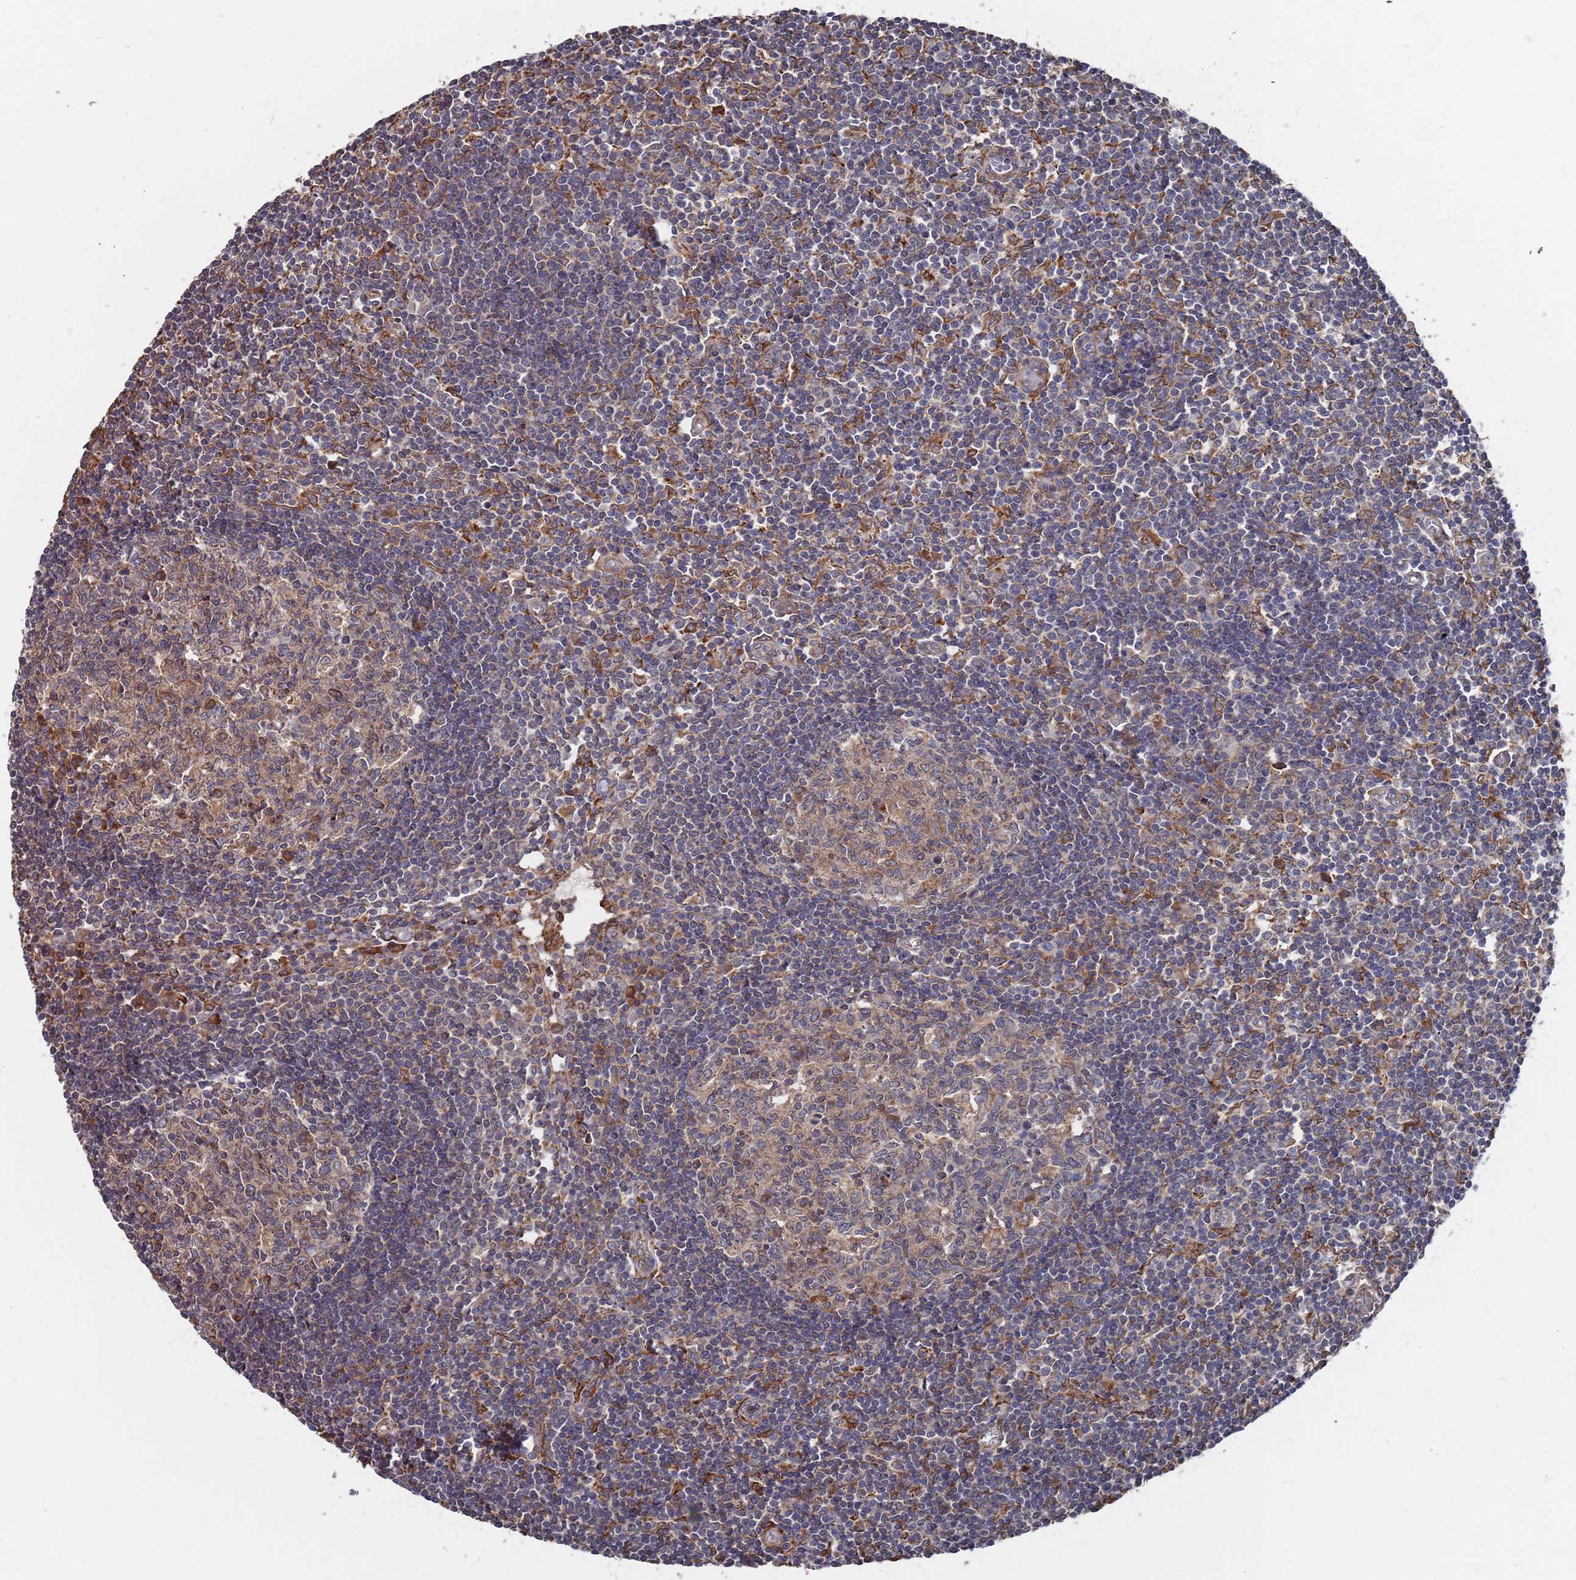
{"staining": {"intensity": "weak", "quantity": "25%-75%", "location": "cytoplasmic/membranous"}, "tissue": "lymph node", "cell_type": "Germinal center cells", "image_type": "normal", "snomed": [{"axis": "morphology", "description": "Normal tissue, NOS"}, {"axis": "topography", "description": "Lymph node"}], "caption": "Germinal center cells show weak cytoplasmic/membranous positivity in approximately 25%-75% of cells in benign lymph node.", "gene": "GID8", "patient": {"sex": "female", "age": 55}}